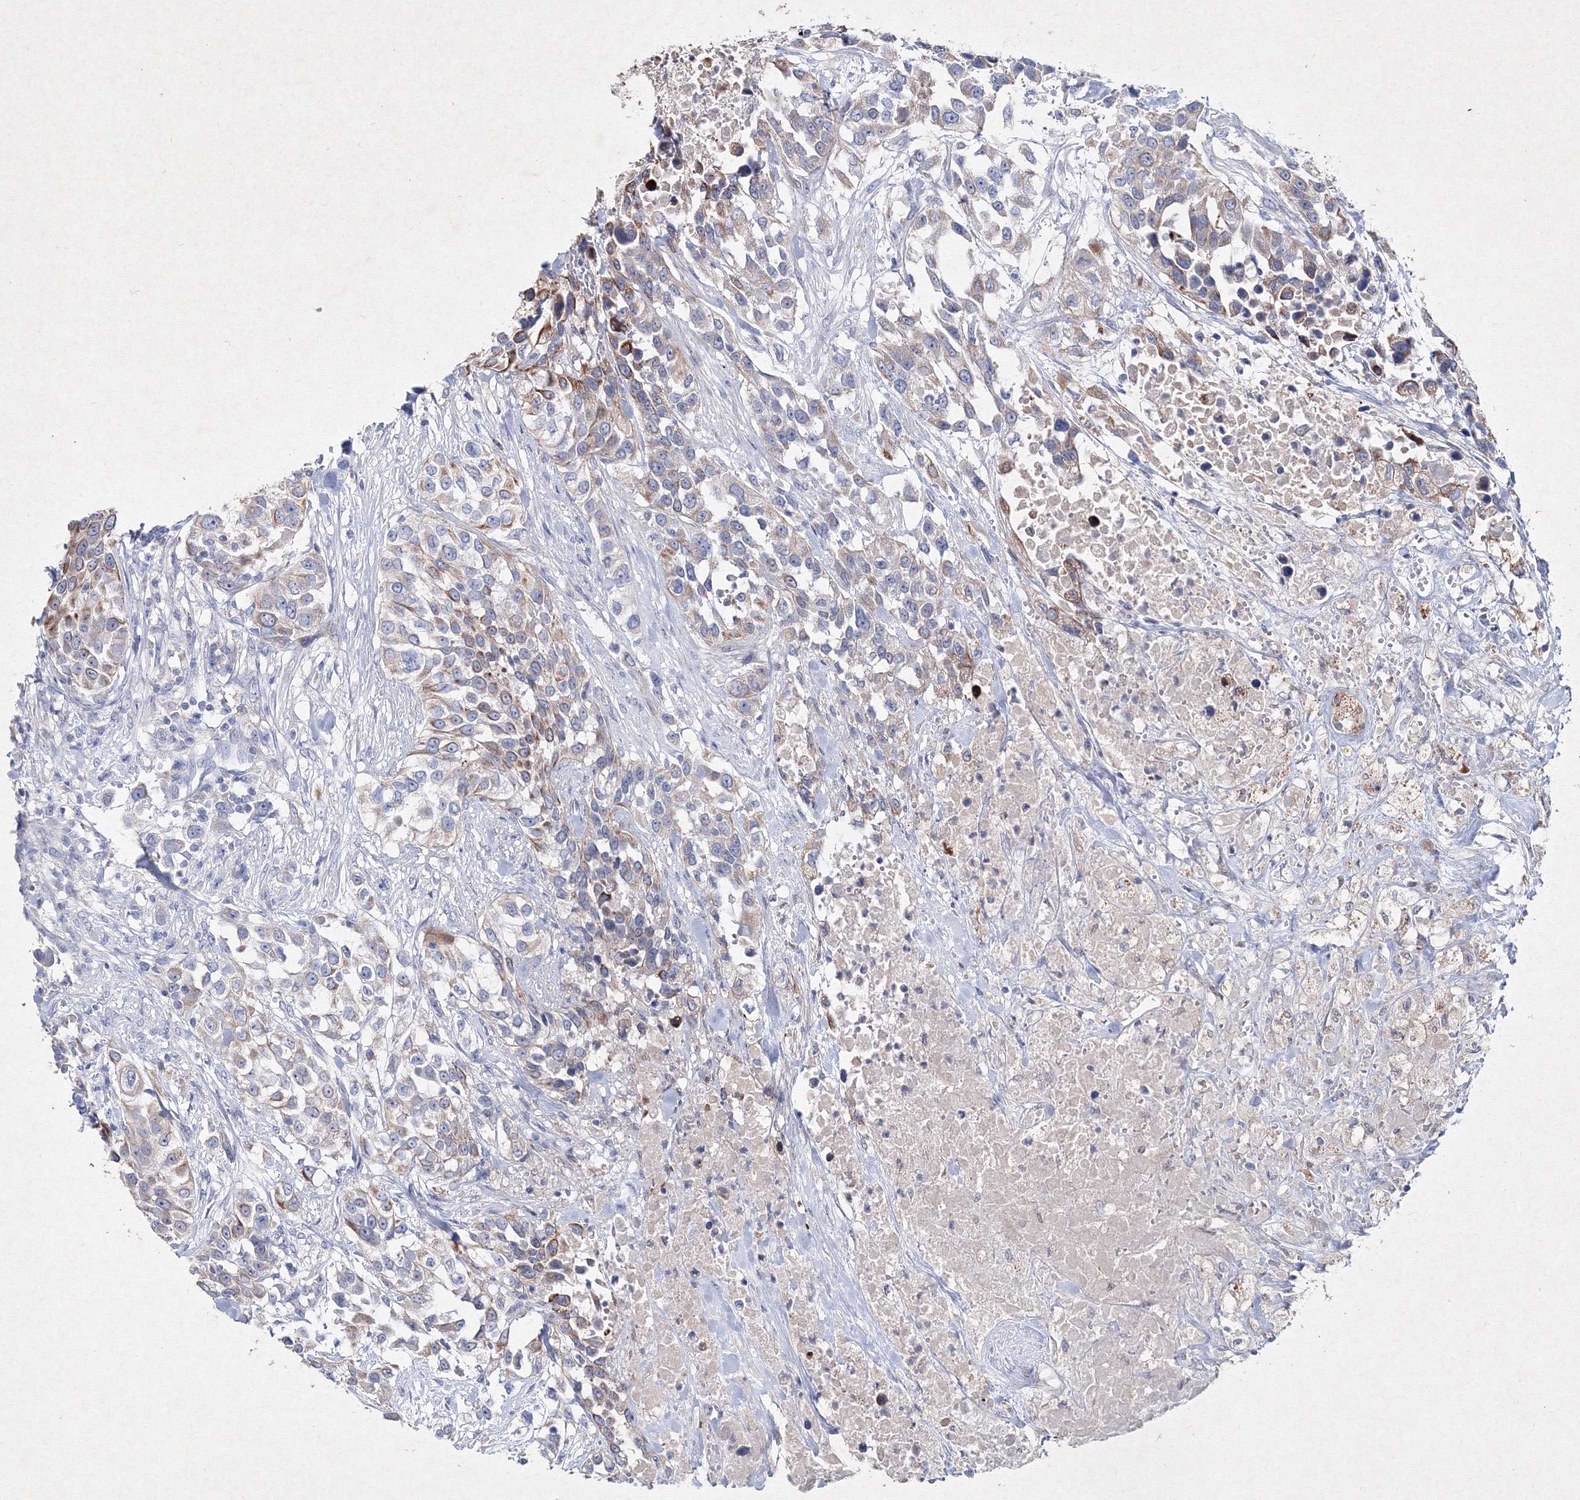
{"staining": {"intensity": "moderate", "quantity": "25%-75%", "location": "cytoplasmic/membranous"}, "tissue": "urothelial cancer", "cell_type": "Tumor cells", "image_type": "cancer", "snomed": [{"axis": "morphology", "description": "Urothelial carcinoma, High grade"}, {"axis": "topography", "description": "Urinary bladder"}], "caption": "Tumor cells reveal moderate cytoplasmic/membranous staining in approximately 25%-75% of cells in urothelial cancer.", "gene": "SMIM29", "patient": {"sex": "female", "age": 80}}